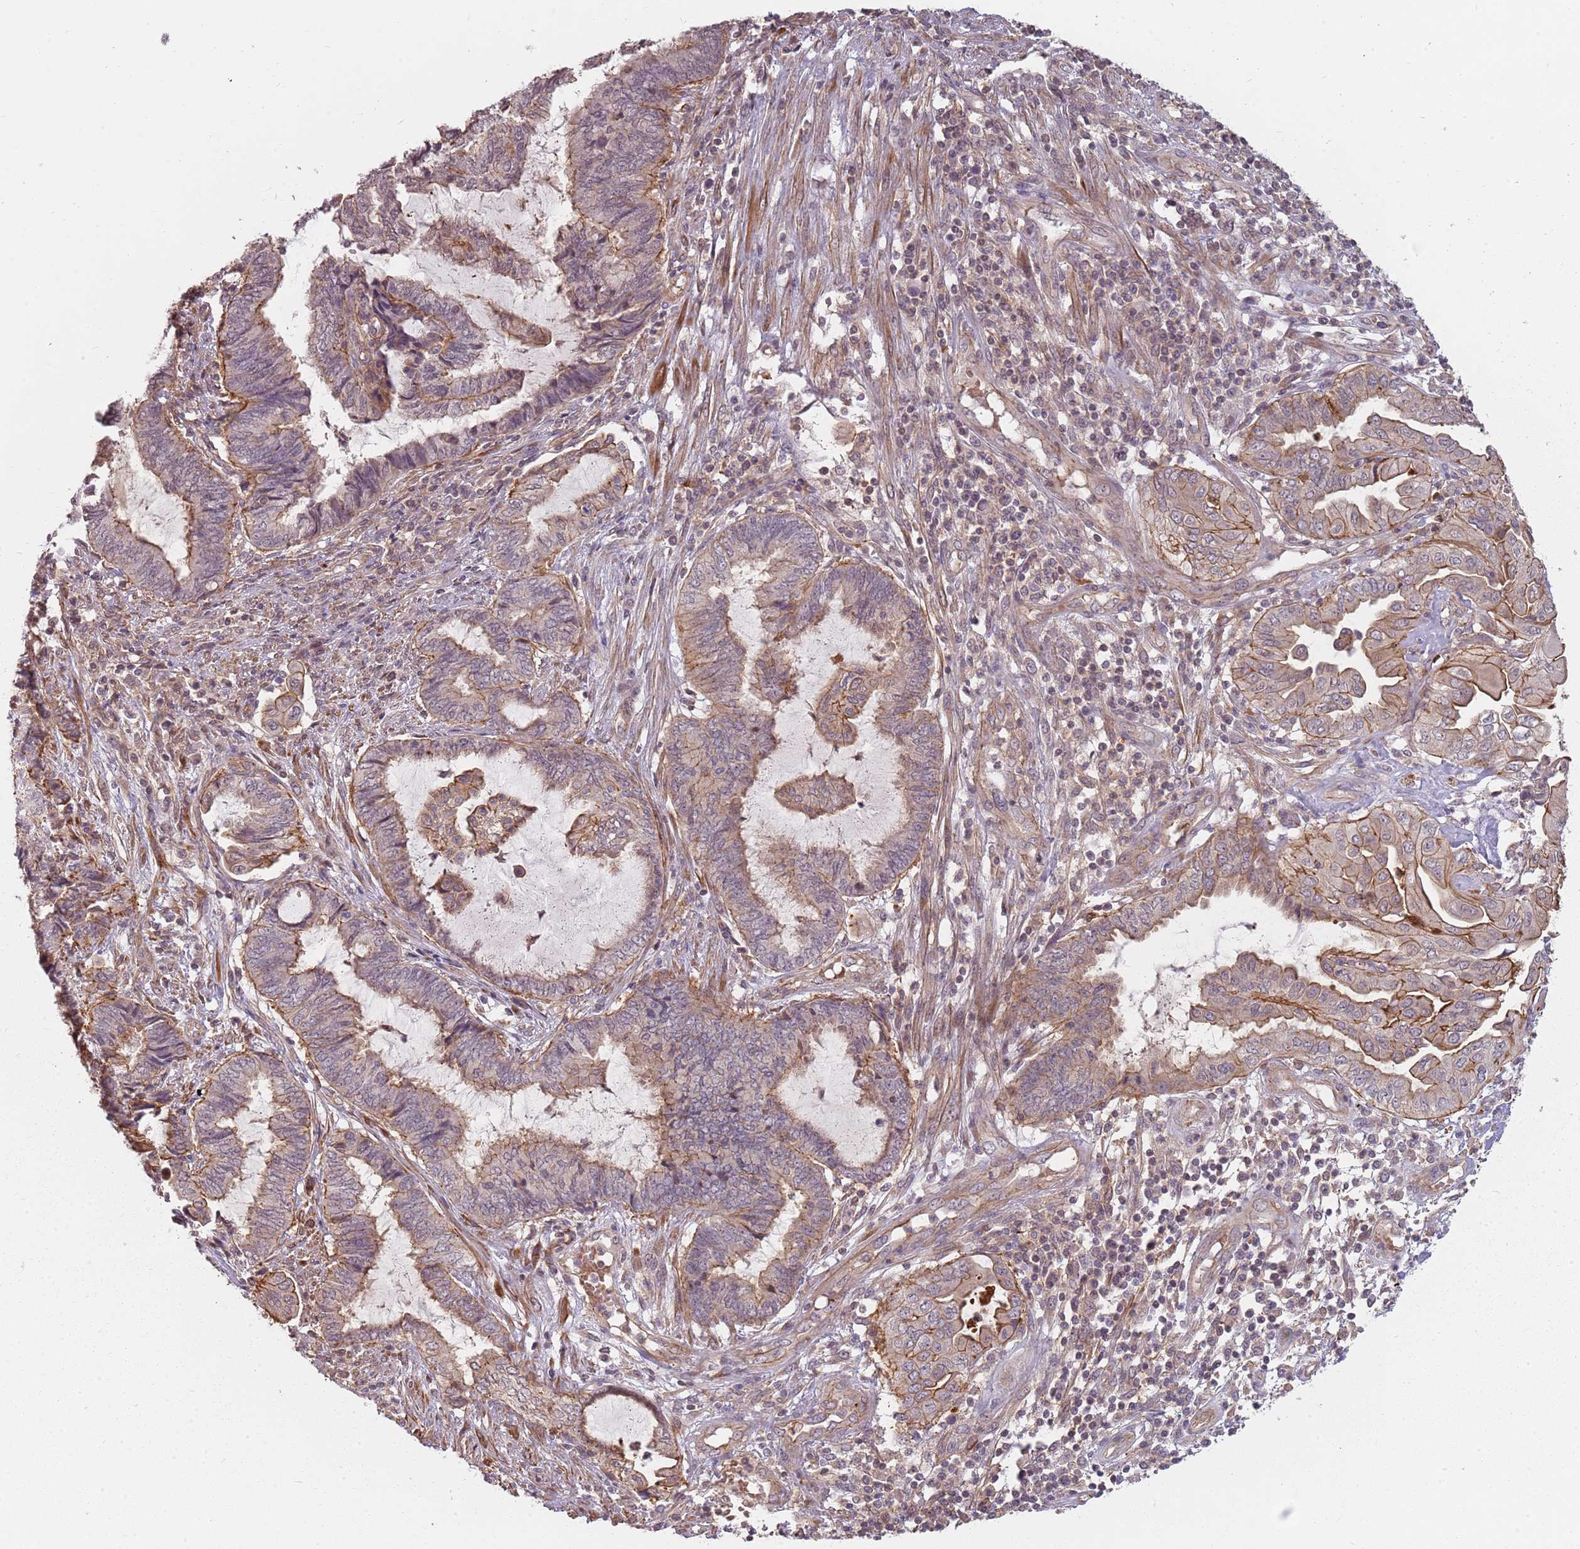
{"staining": {"intensity": "moderate", "quantity": "25%-75%", "location": "cytoplasmic/membranous"}, "tissue": "endometrial cancer", "cell_type": "Tumor cells", "image_type": "cancer", "snomed": [{"axis": "morphology", "description": "Adenocarcinoma, NOS"}, {"axis": "topography", "description": "Uterus"}, {"axis": "topography", "description": "Endometrium"}], "caption": "Endometrial adenocarcinoma was stained to show a protein in brown. There is medium levels of moderate cytoplasmic/membranous staining in approximately 25%-75% of tumor cells.", "gene": "PPP1R14C", "patient": {"sex": "female", "age": 70}}